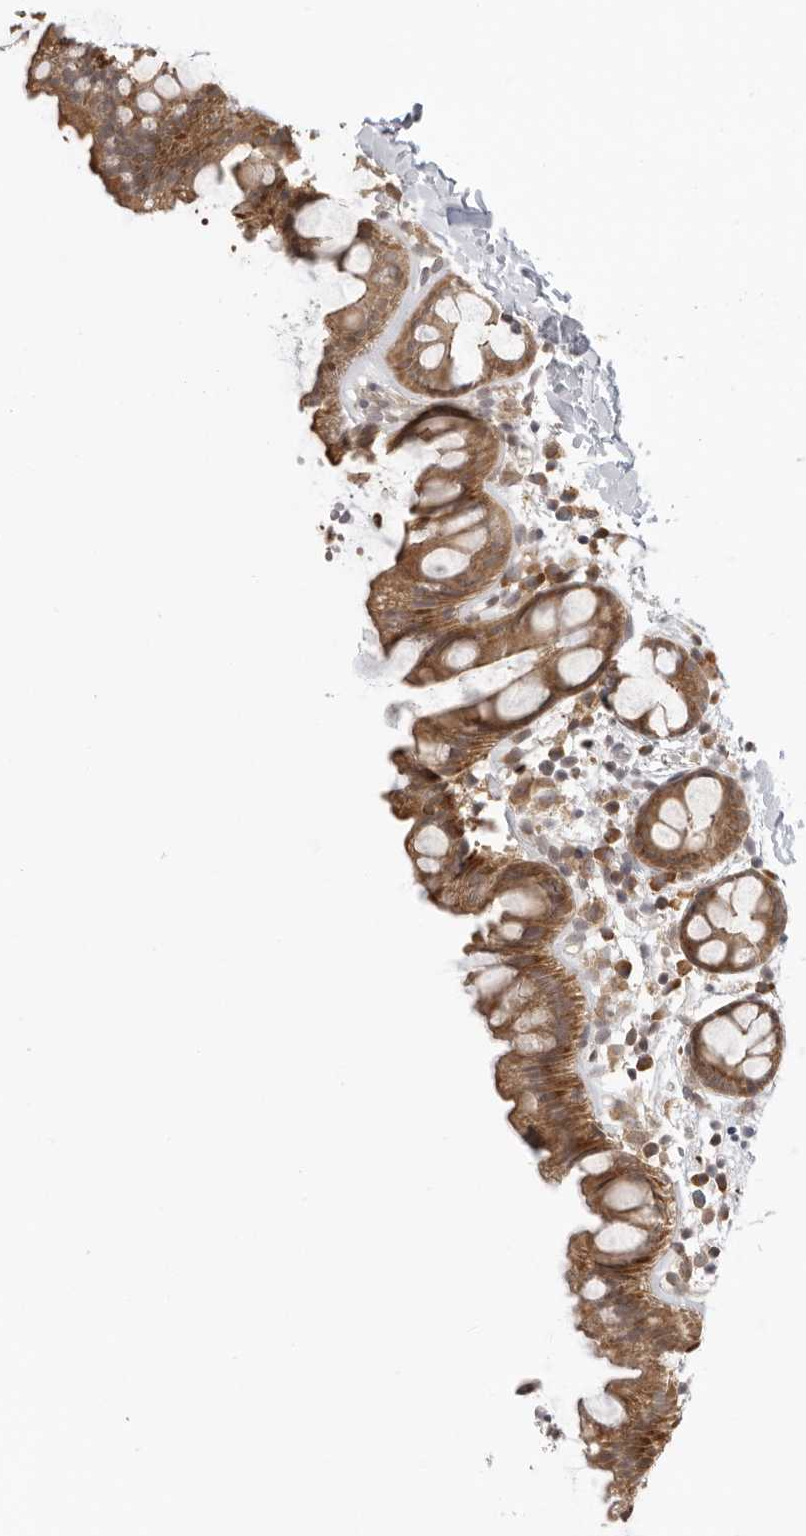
{"staining": {"intensity": "moderate", "quantity": ">75%", "location": "cytoplasmic/membranous"}, "tissue": "rectum", "cell_type": "Glandular cells", "image_type": "normal", "snomed": [{"axis": "morphology", "description": "Normal tissue, NOS"}, {"axis": "topography", "description": "Rectum"}], "caption": "Moderate cytoplasmic/membranous staining for a protein is identified in about >75% of glandular cells of normal rectum using immunohistochemistry.", "gene": "PRRC2A", "patient": {"sex": "female", "age": 65}}